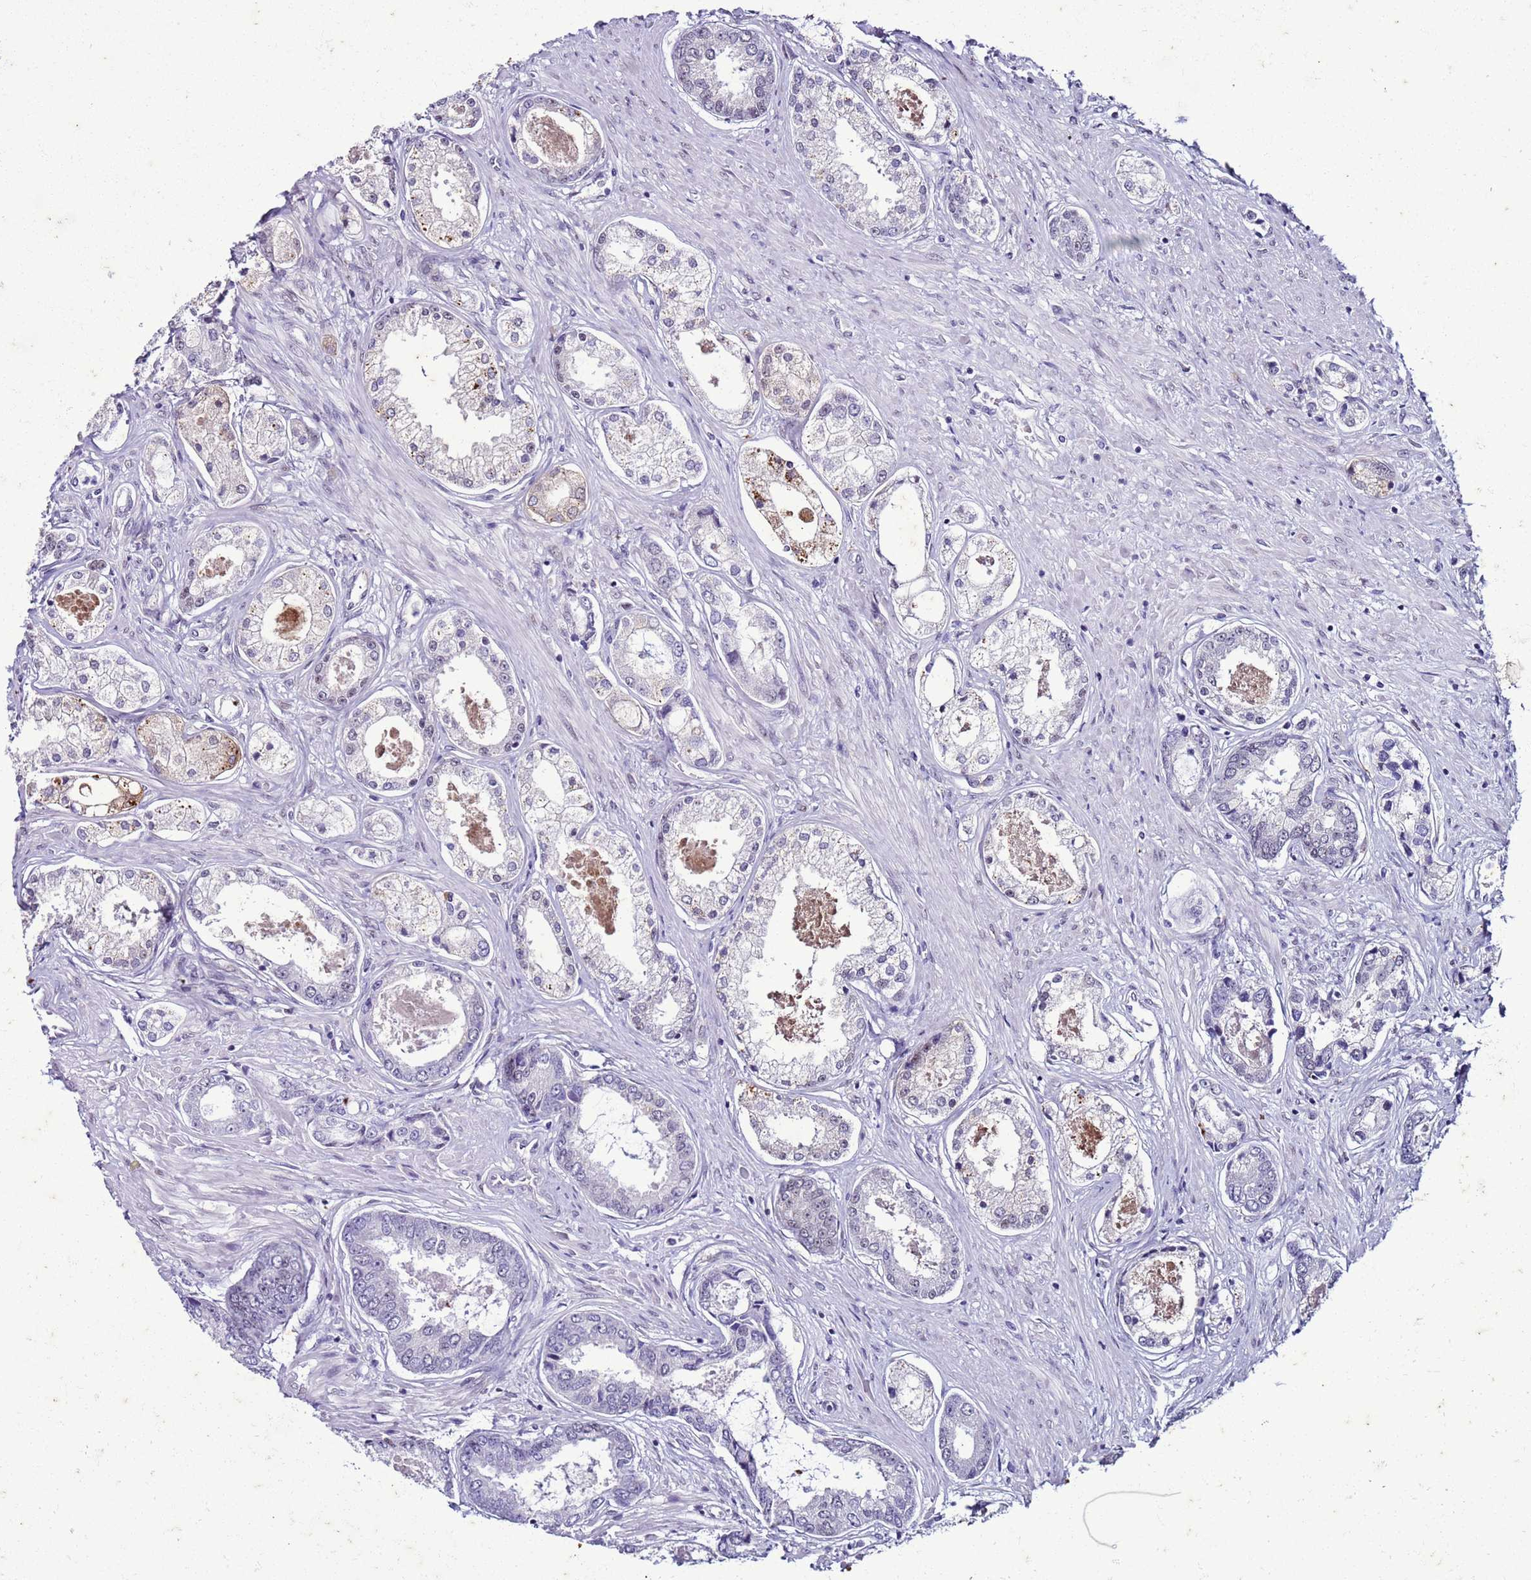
{"staining": {"intensity": "negative", "quantity": "none", "location": "none"}, "tissue": "prostate cancer", "cell_type": "Tumor cells", "image_type": "cancer", "snomed": [{"axis": "morphology", "description": "Adenocarcinoma, Low grade"}, {"axis": "topography", "description": "Prostate"}], "caption": "The image demonstrates no significant positivity in tumor cells of low-grade adenocarcinoma (prostate). (Immunohistochemistry (ihc), brightfield microscopy, high magnification).", "gene": "LRRC10B", "patient": {"sex": "male", "age": 68}}